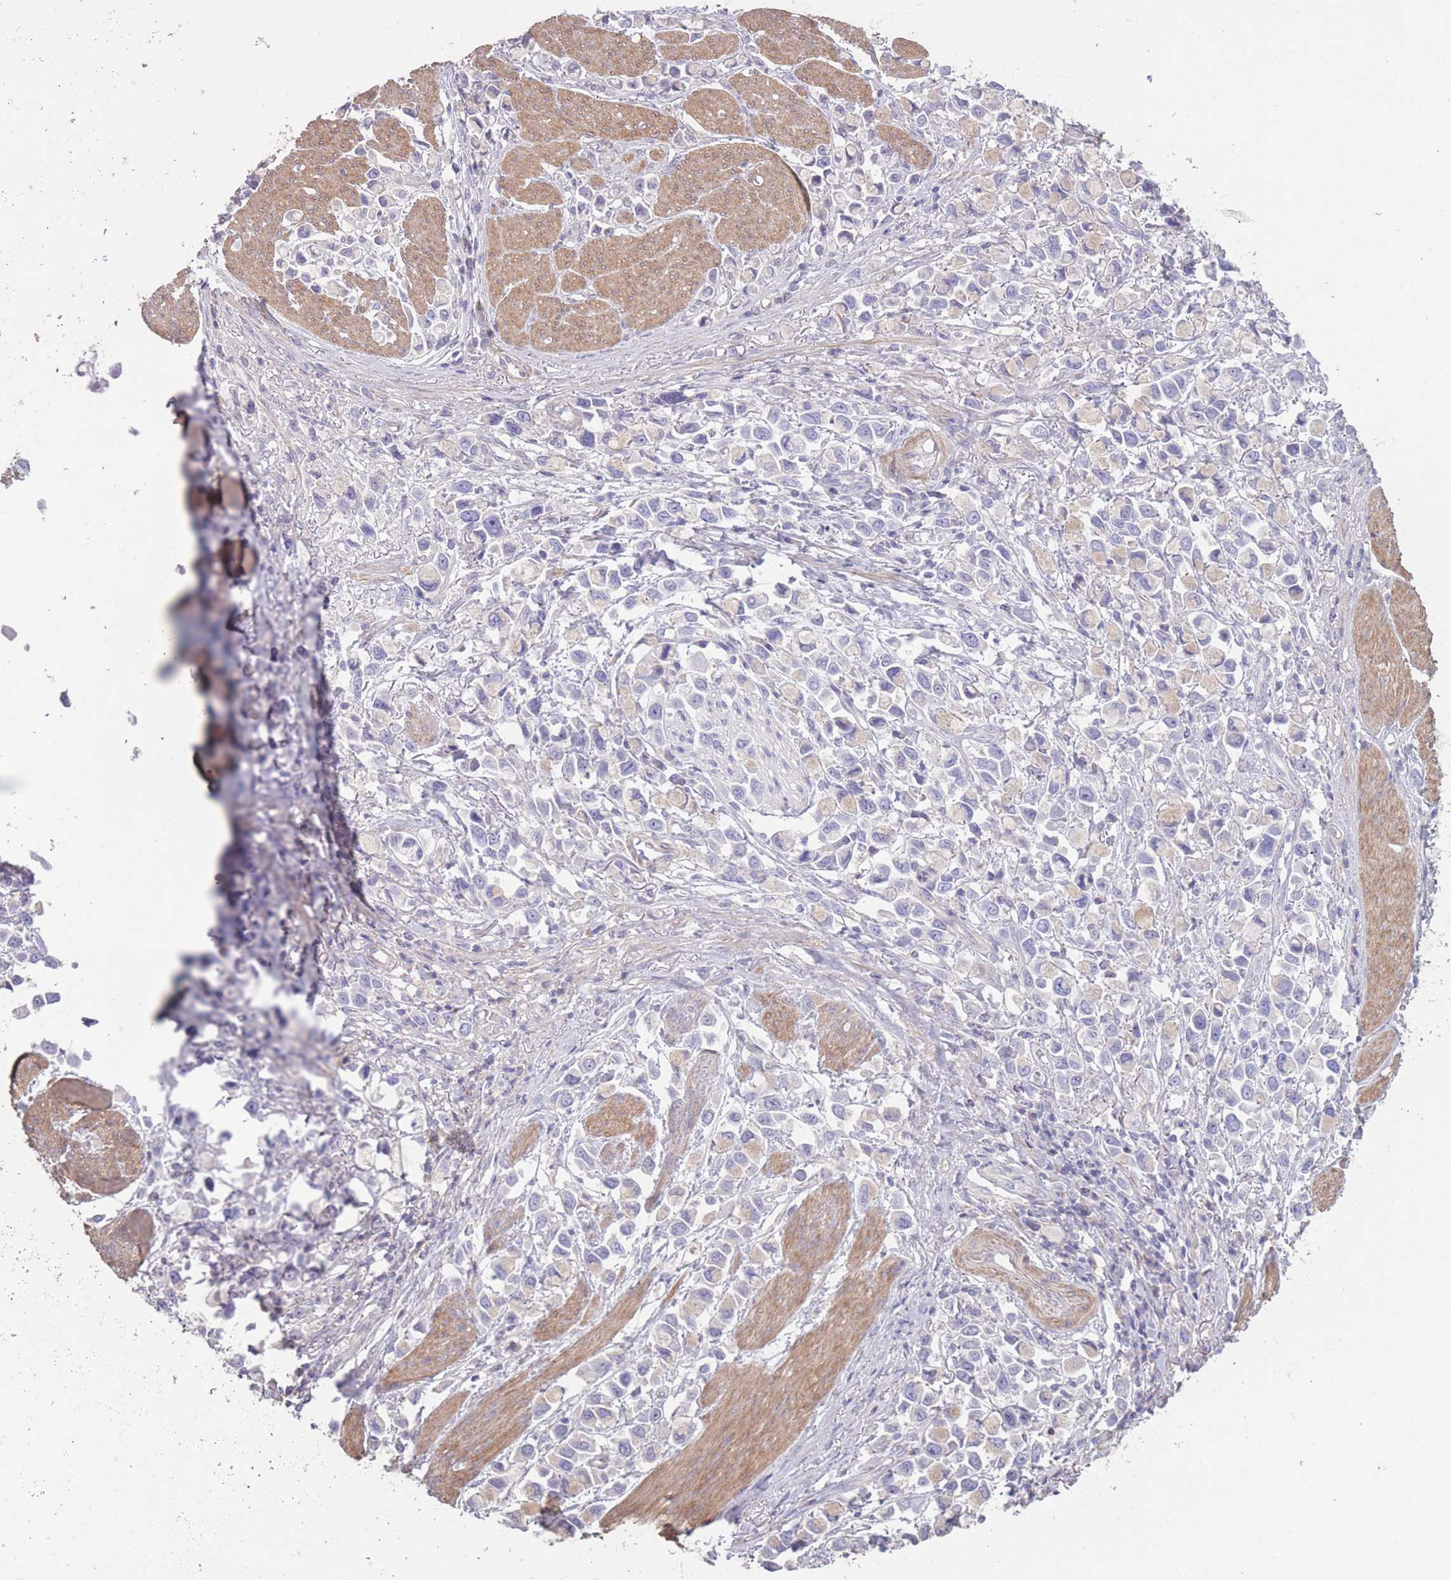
{"staining": {"intensity": "weak", "quantity": "<25%", "location": "cytoplasmic/membranous"}, "tissue": "stomach cancer", "cell_type": "Tumor cells", "image_type": "cancer", "snomed": [{"axis": "morphology", "description": "Adenocarcinoma, NOS"}, {"axis": "topography", "description": "Stomach"}], "caption": "DAB immunohistochemical staining of adenocarcinoma (stomach) shows no significant positivity in tumor cells.", "gene": "RSPH10B", "patient": {"sex": "female", "age": 81}}